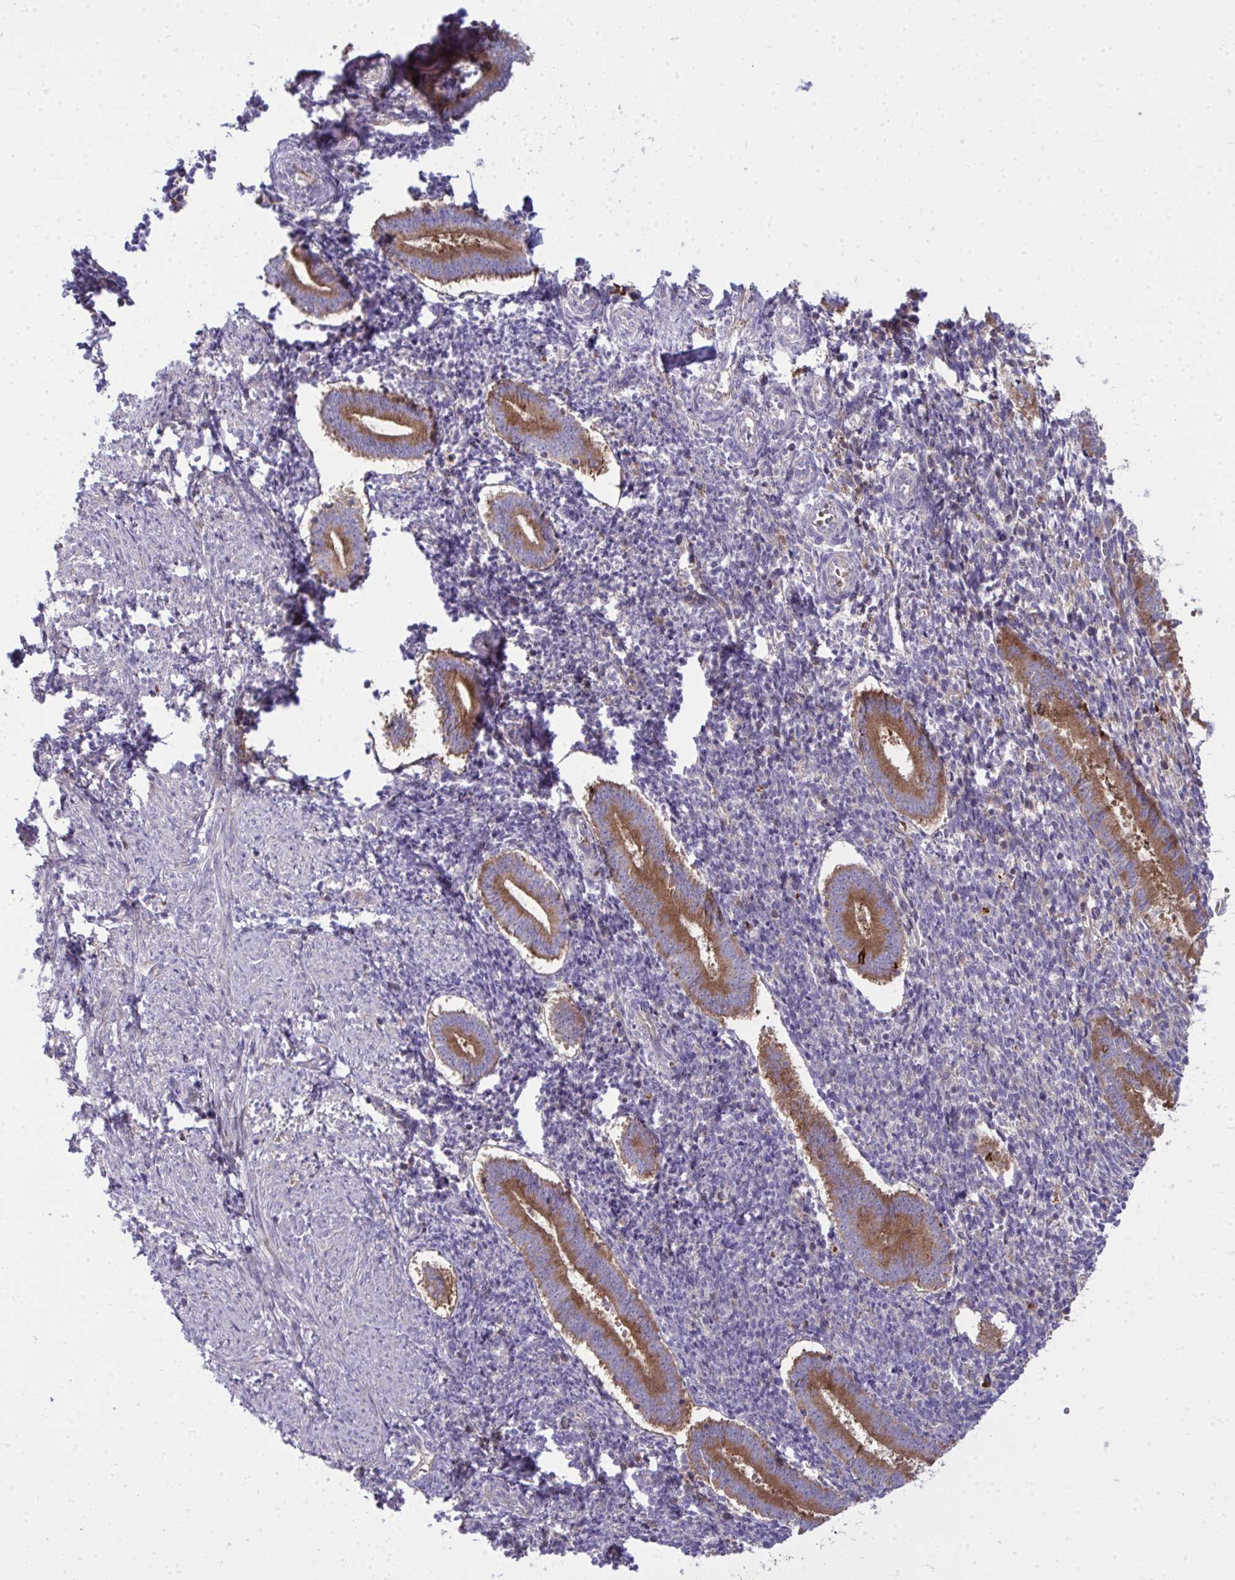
{"staining": {"intensity": "negative", "quantity": "none", "location": "none"}, "tissue": "endometrium", "cell_type": "Cells in endometrial stroma", "image_type": "normal", "snomed": [{"axis": "morphology", "description": "Normal tissue, NOS"}, {"axis": "topography", "description": "Endometrium"}], "caption": "Cells in endometrial stroma are negative for brown protein staining in normal endometrium. (Brightfield microscopy of DAB (3,3'-diaminobenzidine) immunohistochemistry at high magnification).", "gene": "GFPT2", "patient": {"sex": "female", "age": 25}}